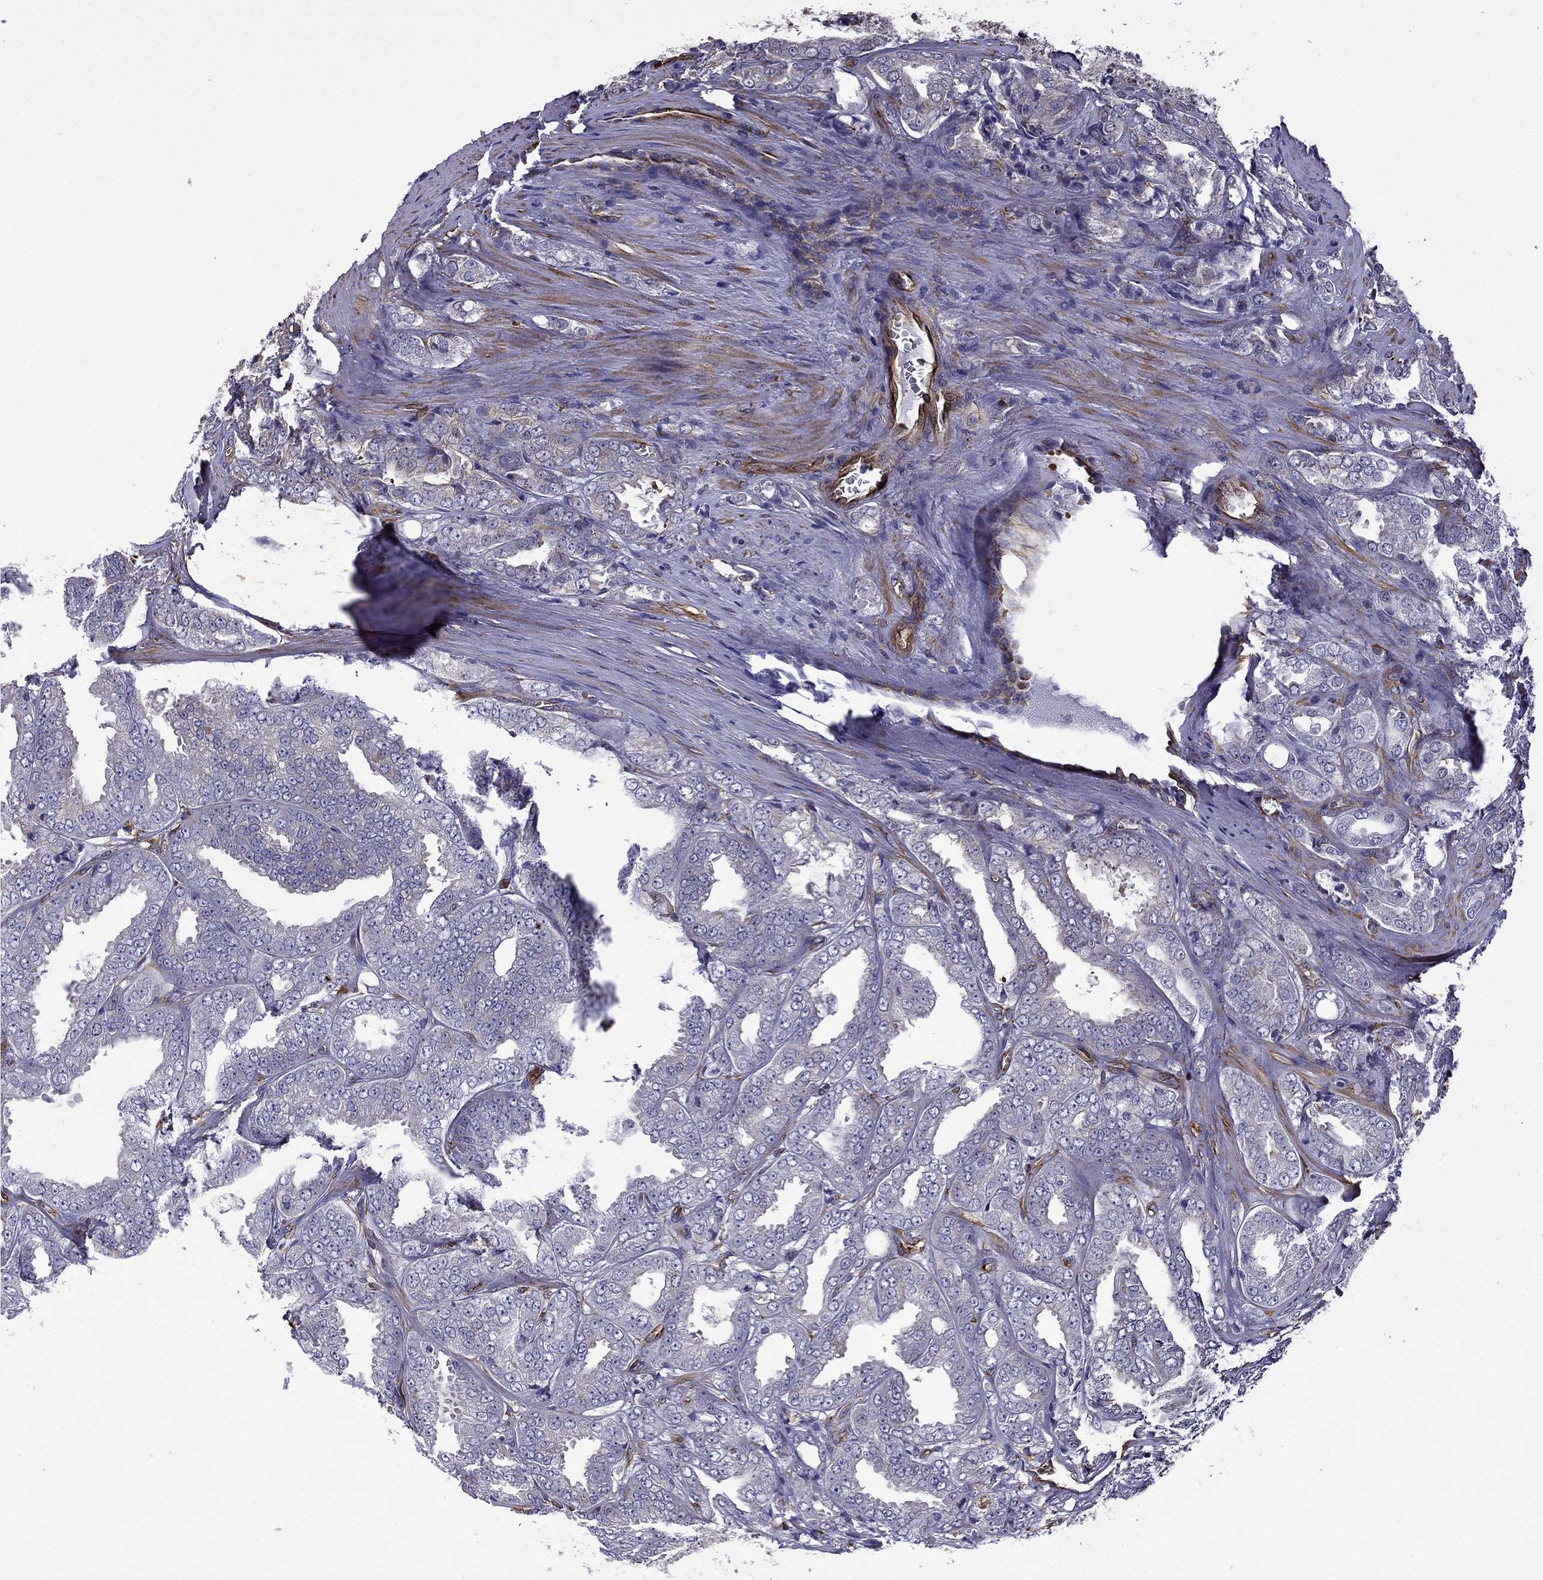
{"staining": {"intensity": "negative", "quantity": "none", "location": "none"}, "tissue": "prostate cancer", "cell_type": "Tumor cells", "image_type": "cancer", "snomed": [{"axis": "morphology", "description": "Adenocarcinoma, NOS"}, {"axis": "morphology", "description": "Adenocarcinoma, High grade"}, {"axis": "topography", "description": "Prostate"}], "caption": "The immunohistochemistry photomicrograph has no significant positivity in tumor cells of prostate adenocarcinoma tissue. The staining is performed using DAB (3,3'-diaminobenzidine) brown chromogen with nuclei counter-stained in using hematoxylin.", "gene": "MAP4", "patient": {"sex": "male", "age": 70}}